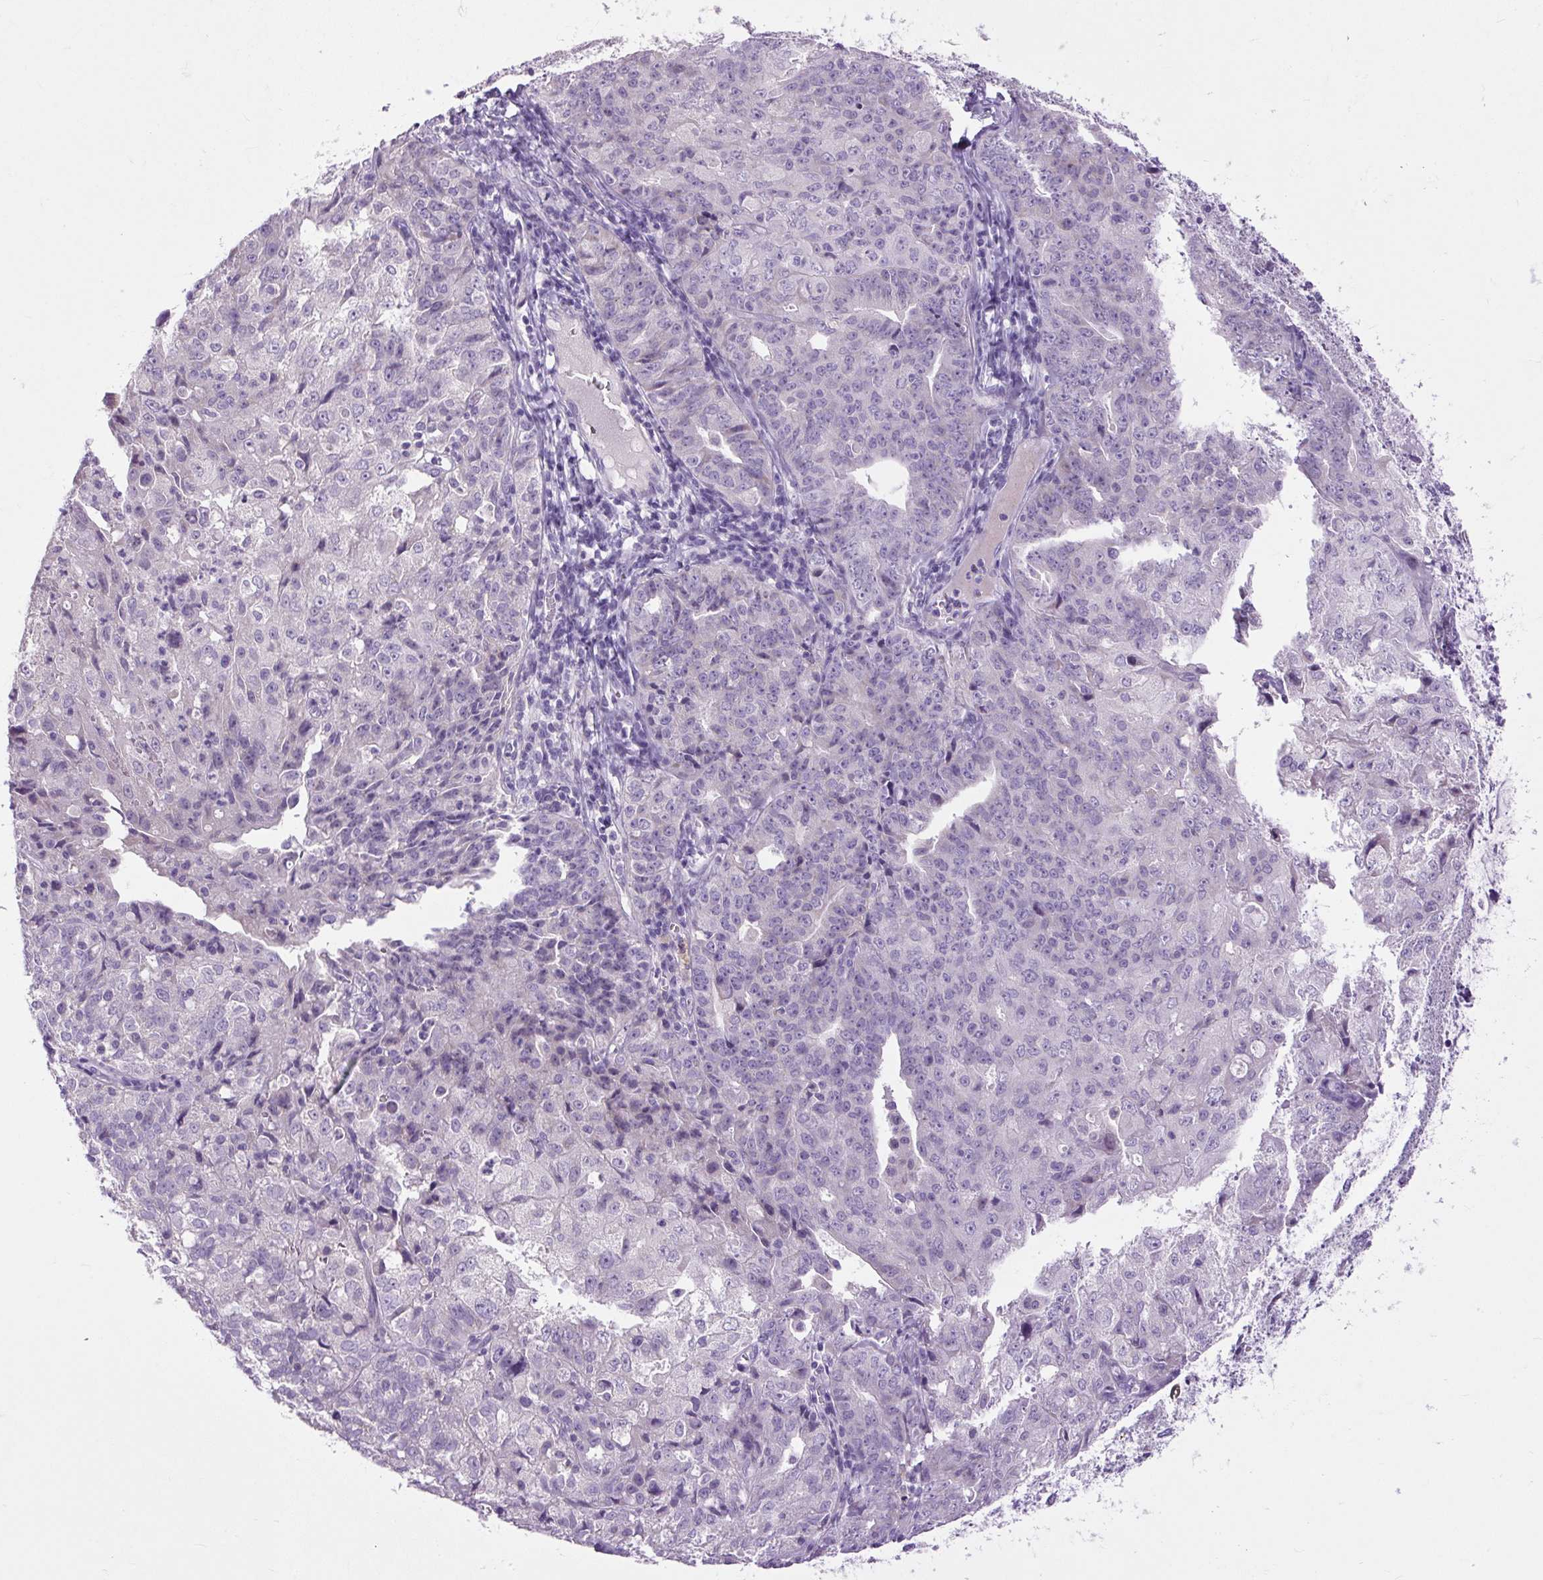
{"staining": {"intensity": "negative", "quantity": "none", "location": "none"}, "tissue": "endometrial cancer", "cell_type": "Tumor cells", "image_type": "cancer", "snomed": [{"axis": "morphology", "description": "Adenocarcinoma, NOS"}, {"axis": "topography", "description": "Endometrium"}], "caption": "Protein analysis of endometrial cancer exhibits no significant staining in tumor cells.", "gene": "FABP7", "patient": {"sex": "female", "age": 61}}